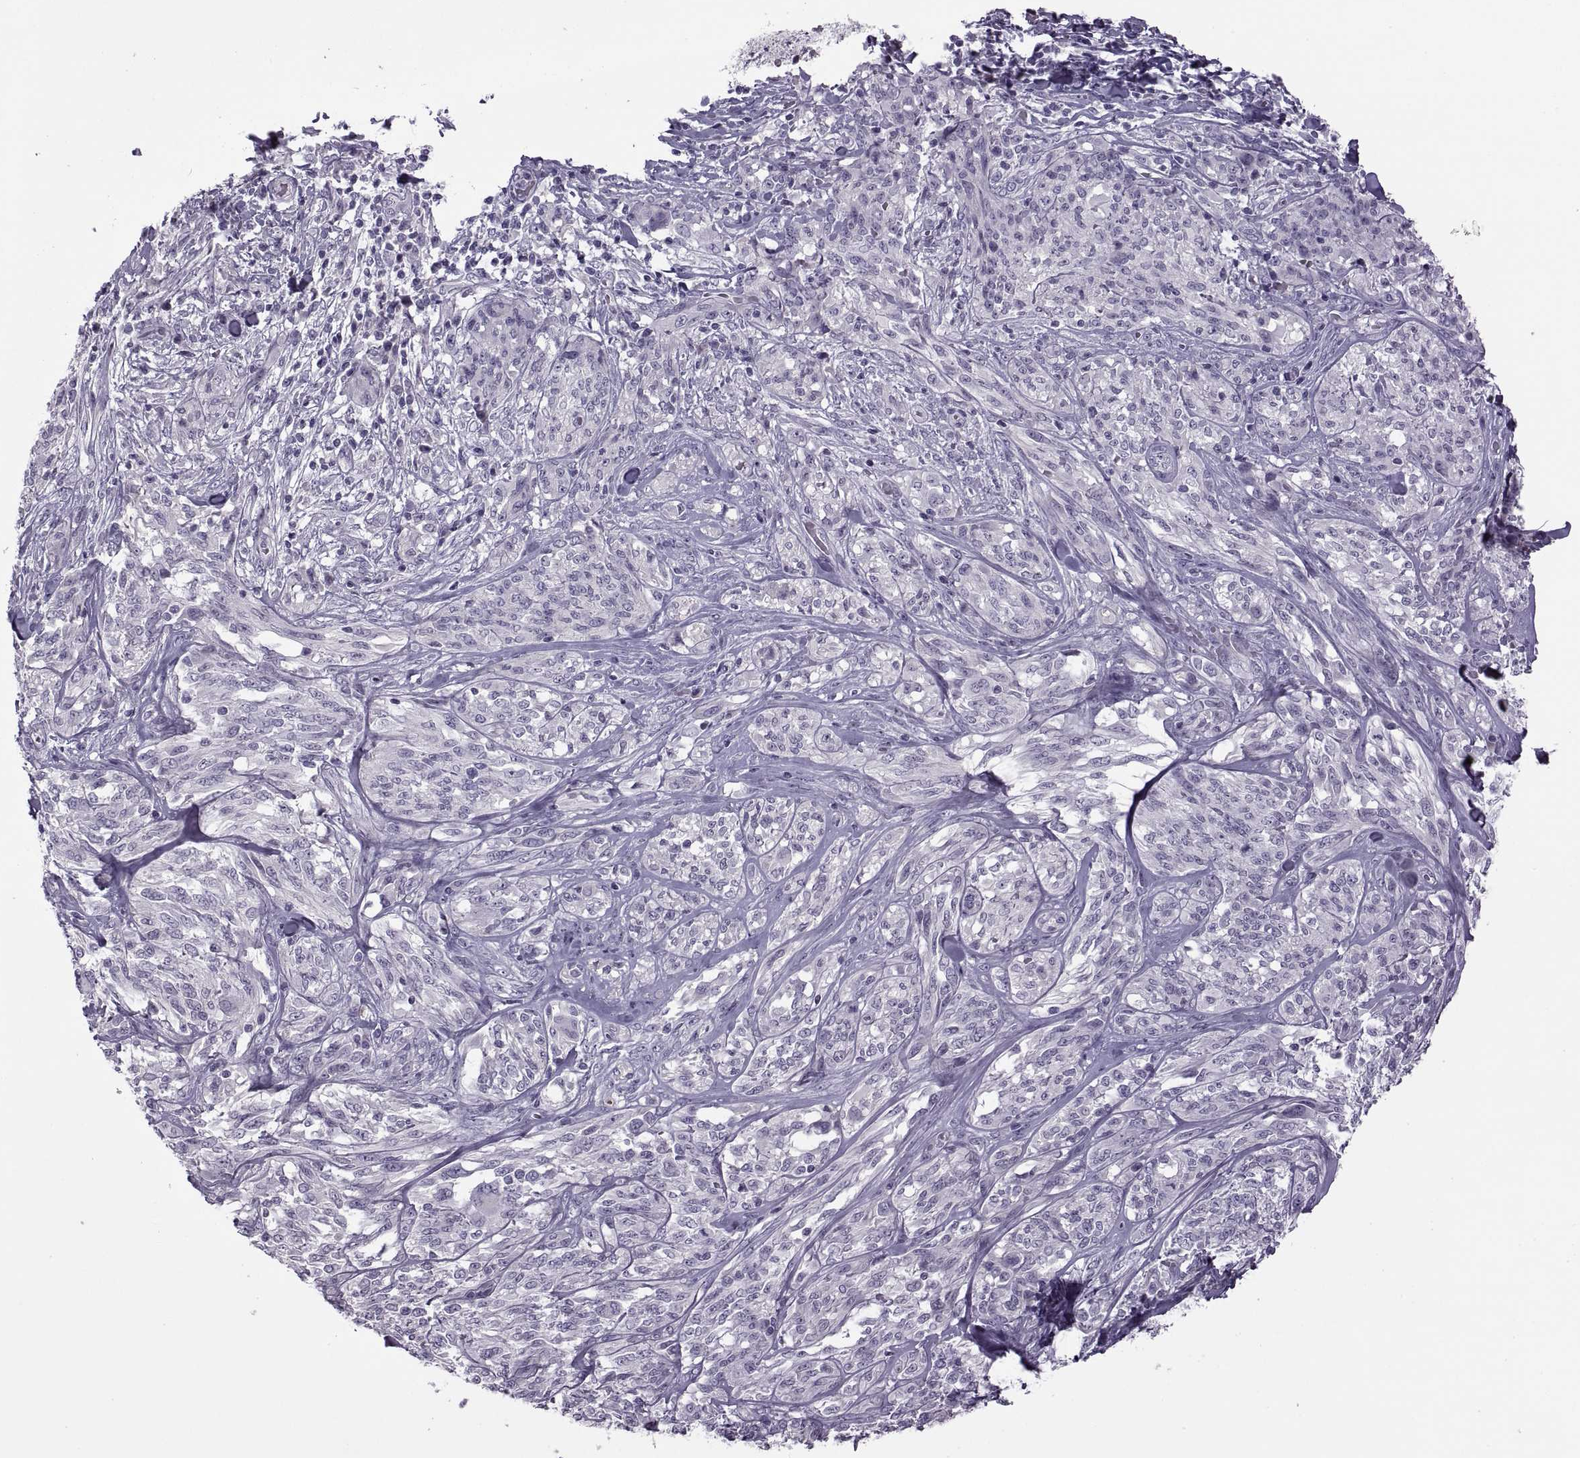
{"staining": {"intensity": "negative", "quantity": "none", "location": "none"}, "tissue": "melanoma", "cell_type": "Tumor cells", "image_type": "cancer", "snomed": [{"axis": "morphology", "description": "Malignant melanoma, NOS"}, {"axis": "topography", "description": "Skin"}], "caption": "An image of malignant melanoma stained for a protein displays no brown staining in tumor cells.", "gene": "RSPH6A", "patient": {"sex": "female", "age": 91}}